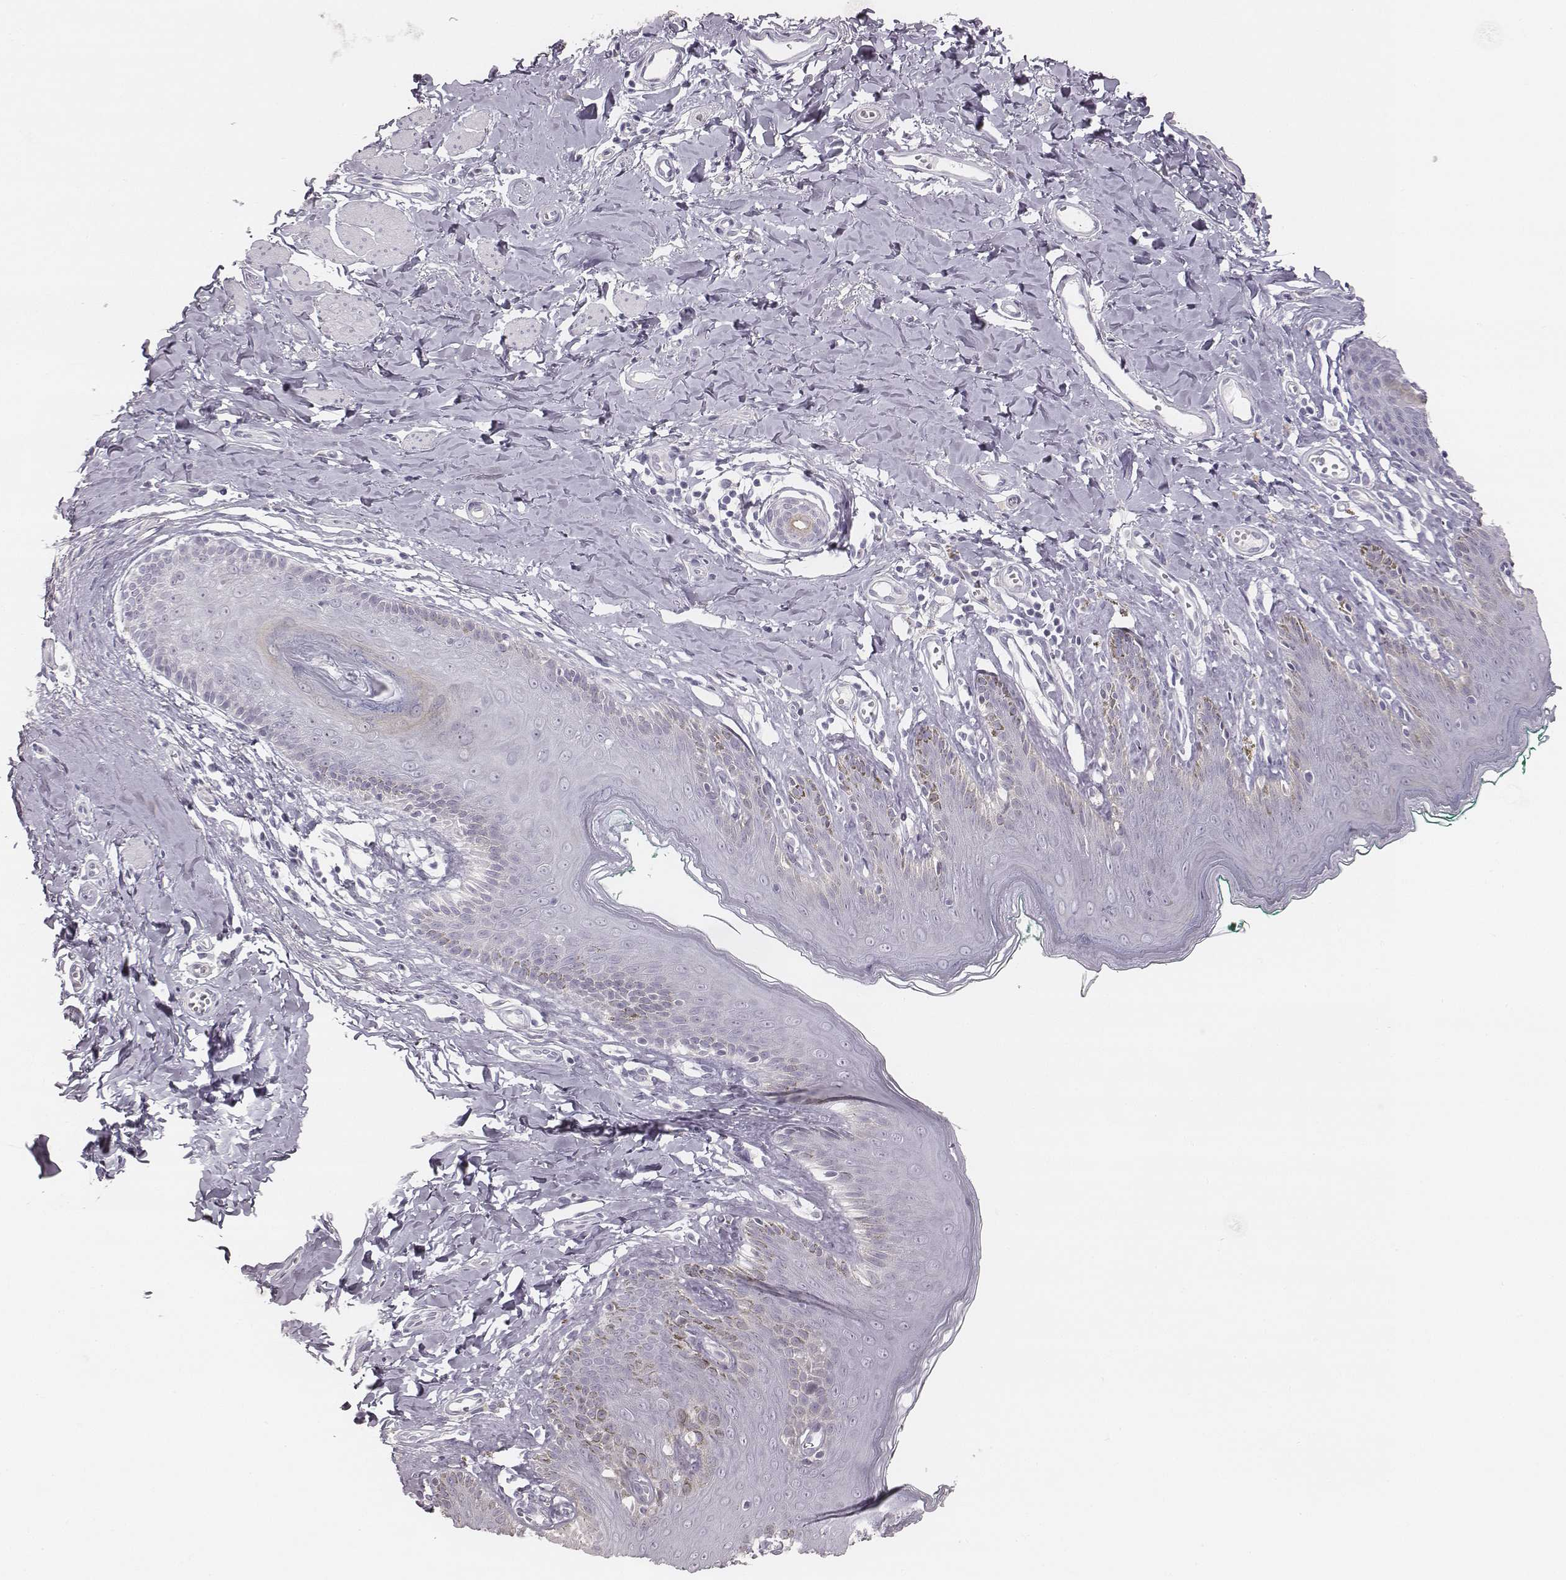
{"staining": {"intensity": "negative", "quantity": "none", "location": "none"}, "tissue": "skin", "cell_type": "Epidermal cells", "image_type": "normal", "snomed": [{"axis": "morphology", "description": "Normal tissue, NOS"}, {"axis": "topography", "description": "Vulva"}], "caption": "This is a micrograph of immunohistochemistry staining of unremarkable skin, which shows no expression in epidermal cells. Brightfield microscopy of immunohistochemistry (IHC) stained with DAB (3,3'-diaminobenzidine) (brown) and hematoxylin (blue), captured at high magnification.", "gene": "KCNJ12", "patient": {"sex": "female", "age": 66}}